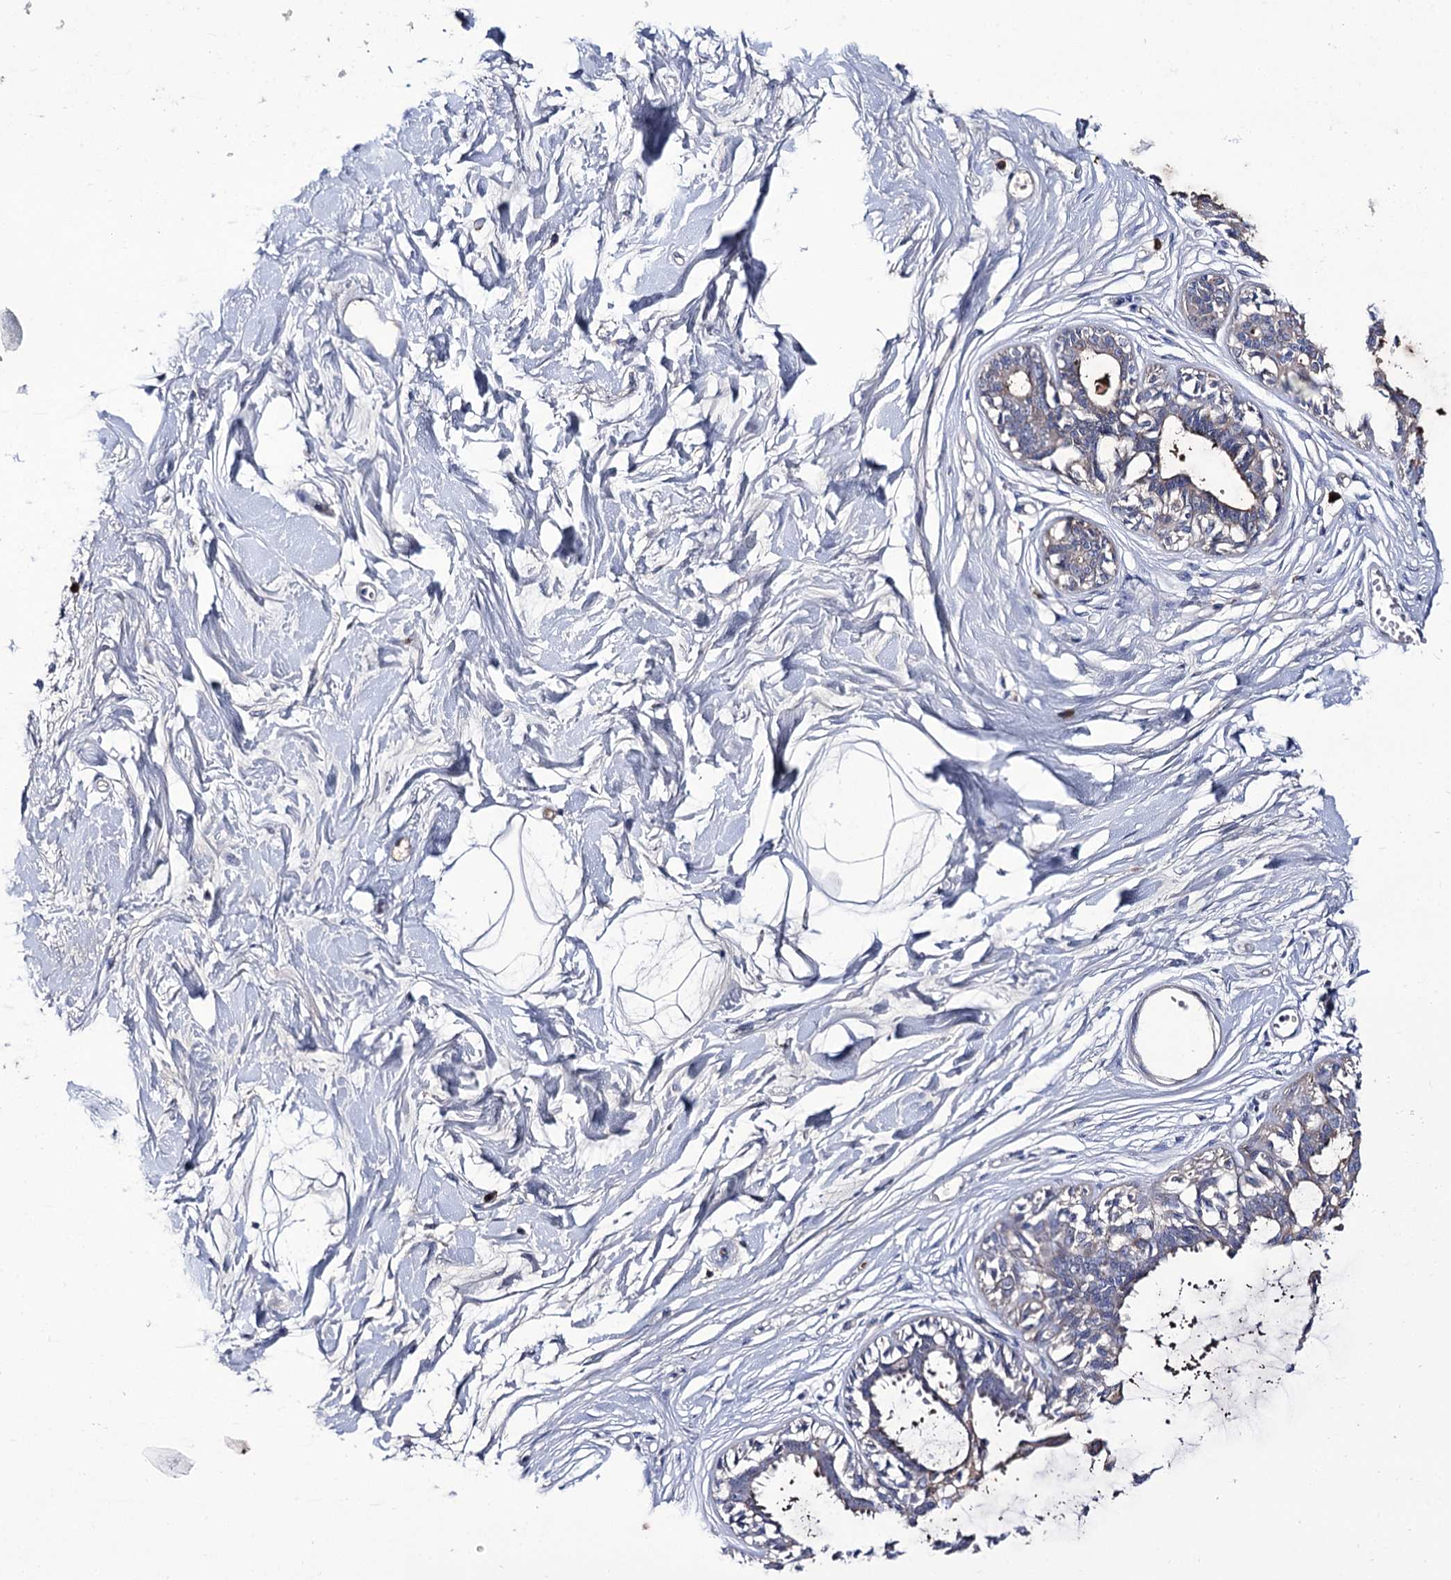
{"staining": {"intensity": "negative", "quantity": "none", "location": "none"}, "tissue": "breast", "cell_type": "Adipocytes", "image_type": "normal", "snomed": [{"axis": "morphology", "description": "Normal tissue, NOS"}, {"axis": "topography", "description": "Breast"}], "caption": "Immunohistochemistry (IHC) image of unremarkable breast stained for a protein (brown), which exhibits no staining in adipocytes.", "gene": "CEP164", "patient": {"sex": "female", "age": 45}}